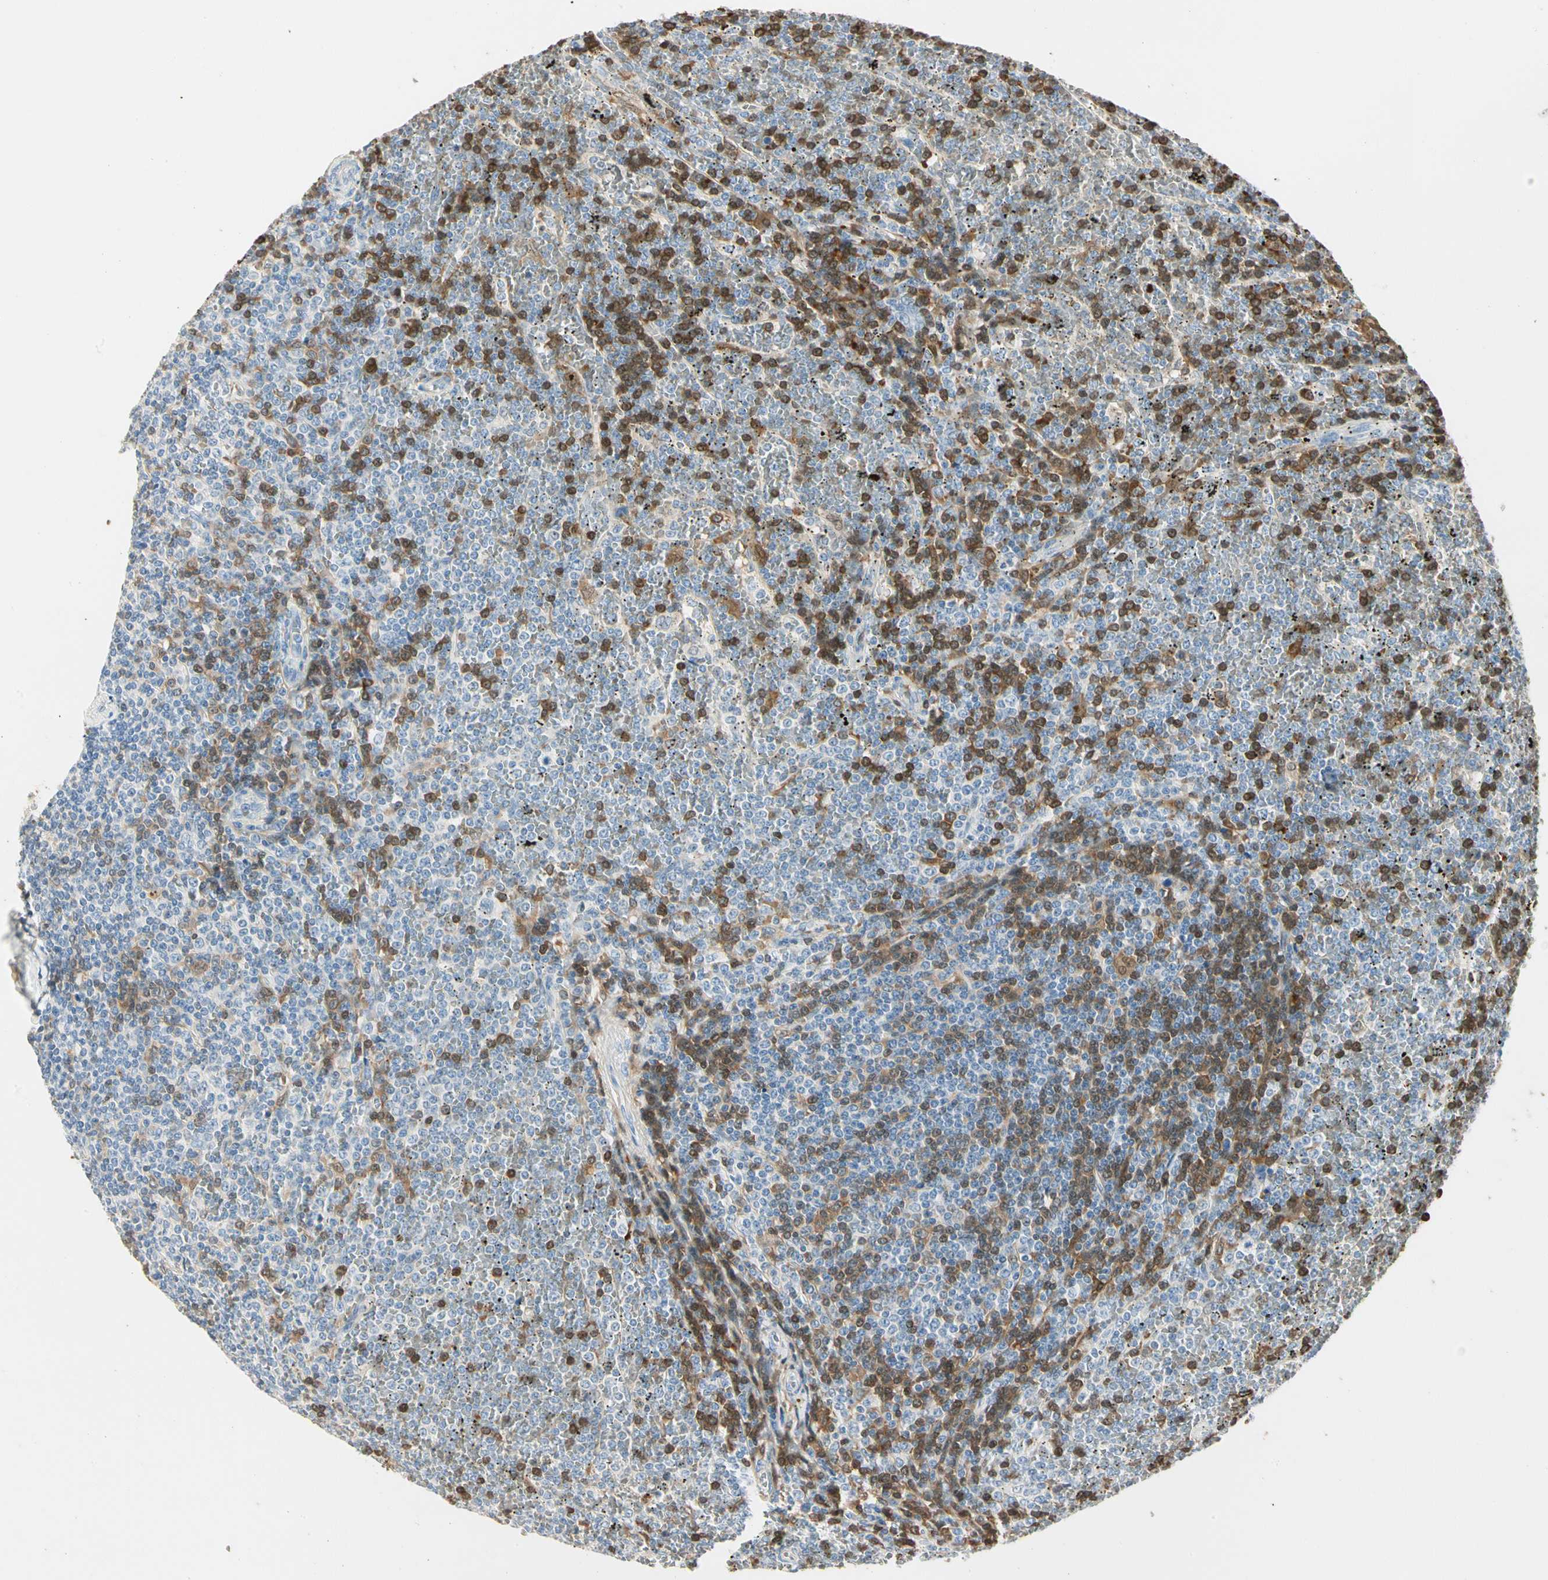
{"staining": {"intensity": "strong", "quantity": "<25%", "location": "cytoplasmic/membranous,nuclear"}, "tissue": "lymphoma", "cell_type": "Tumor cells", "image_type": "cancer", "snomed": [{"axis": "morphology", "description": "Malignant lymphoma, non-Hodgkin's type, Low grade"}, {"axis": "topography", "description": "Spleen"}], "caption": "A high-resolution micrograph shows immunohistochemistry (IHC) staining of lymphoma, which demonstrates strong cytoplasmic/membranous and nuclear staining in about <25% of tumor cells. (DAB IHC with brightfield microscopy, high magnification).", "gene": "CA1", "patient": {"sex": "female", "age": 19}}